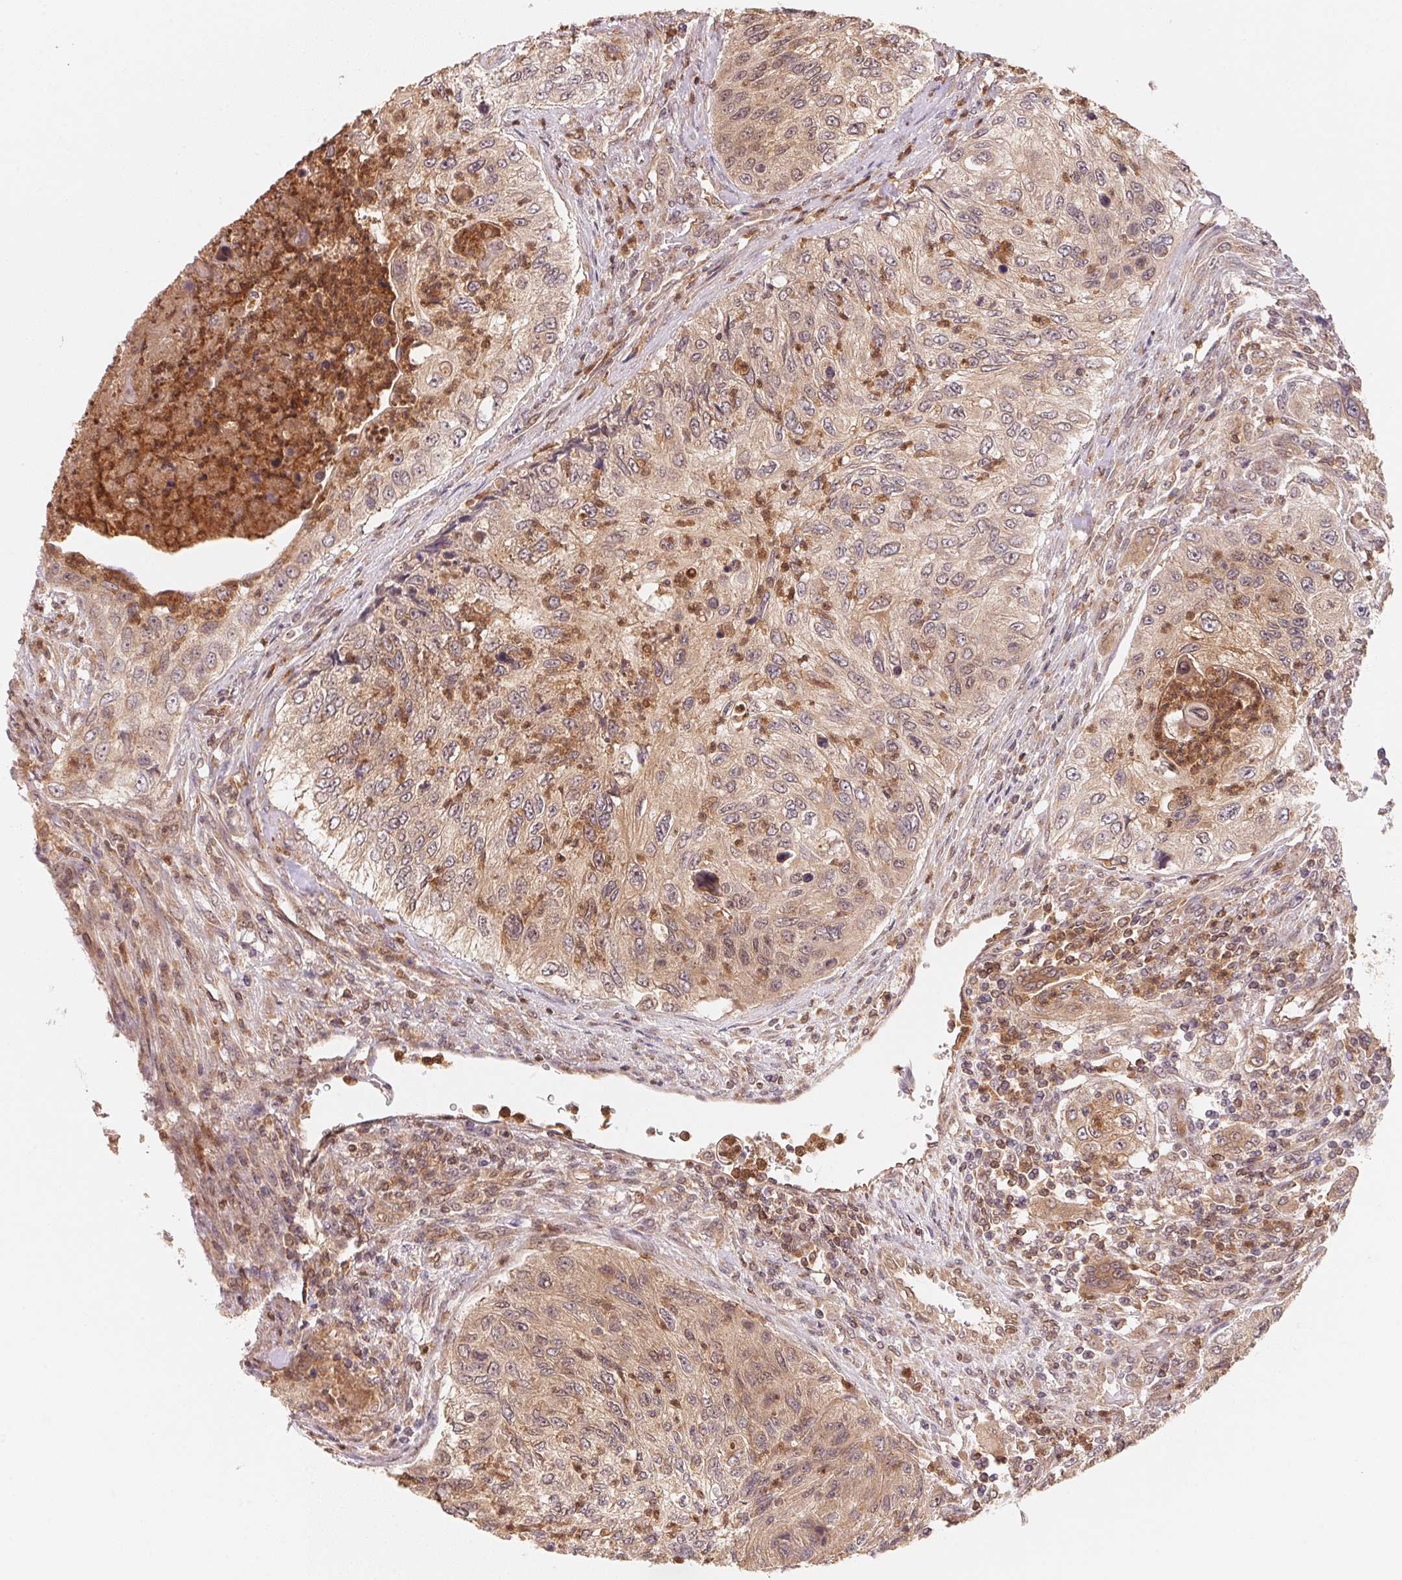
{"staining": {"intensity": "moderate", "quantity": "25%-75%", "location": "cytoplasmic/membranous,nuclear"}, "tissue": "urothelial cancer", "cell_type": "Tumor cells", "image_type": "cancer", "snomed": [{"axis": "morphology", "description": "Urothelial carcinoma, High grade"}, {"axis": "topography", "description": "Urinary bladder"}], "caption": "A brown stain highlights moderate cytoplasmic/membranous and nuclear expression of a protein in human high-grade urothelial carcinoma tumor cells.", "gene": "CCDC102B", "patient": {"sex": "female", "age": 60}}